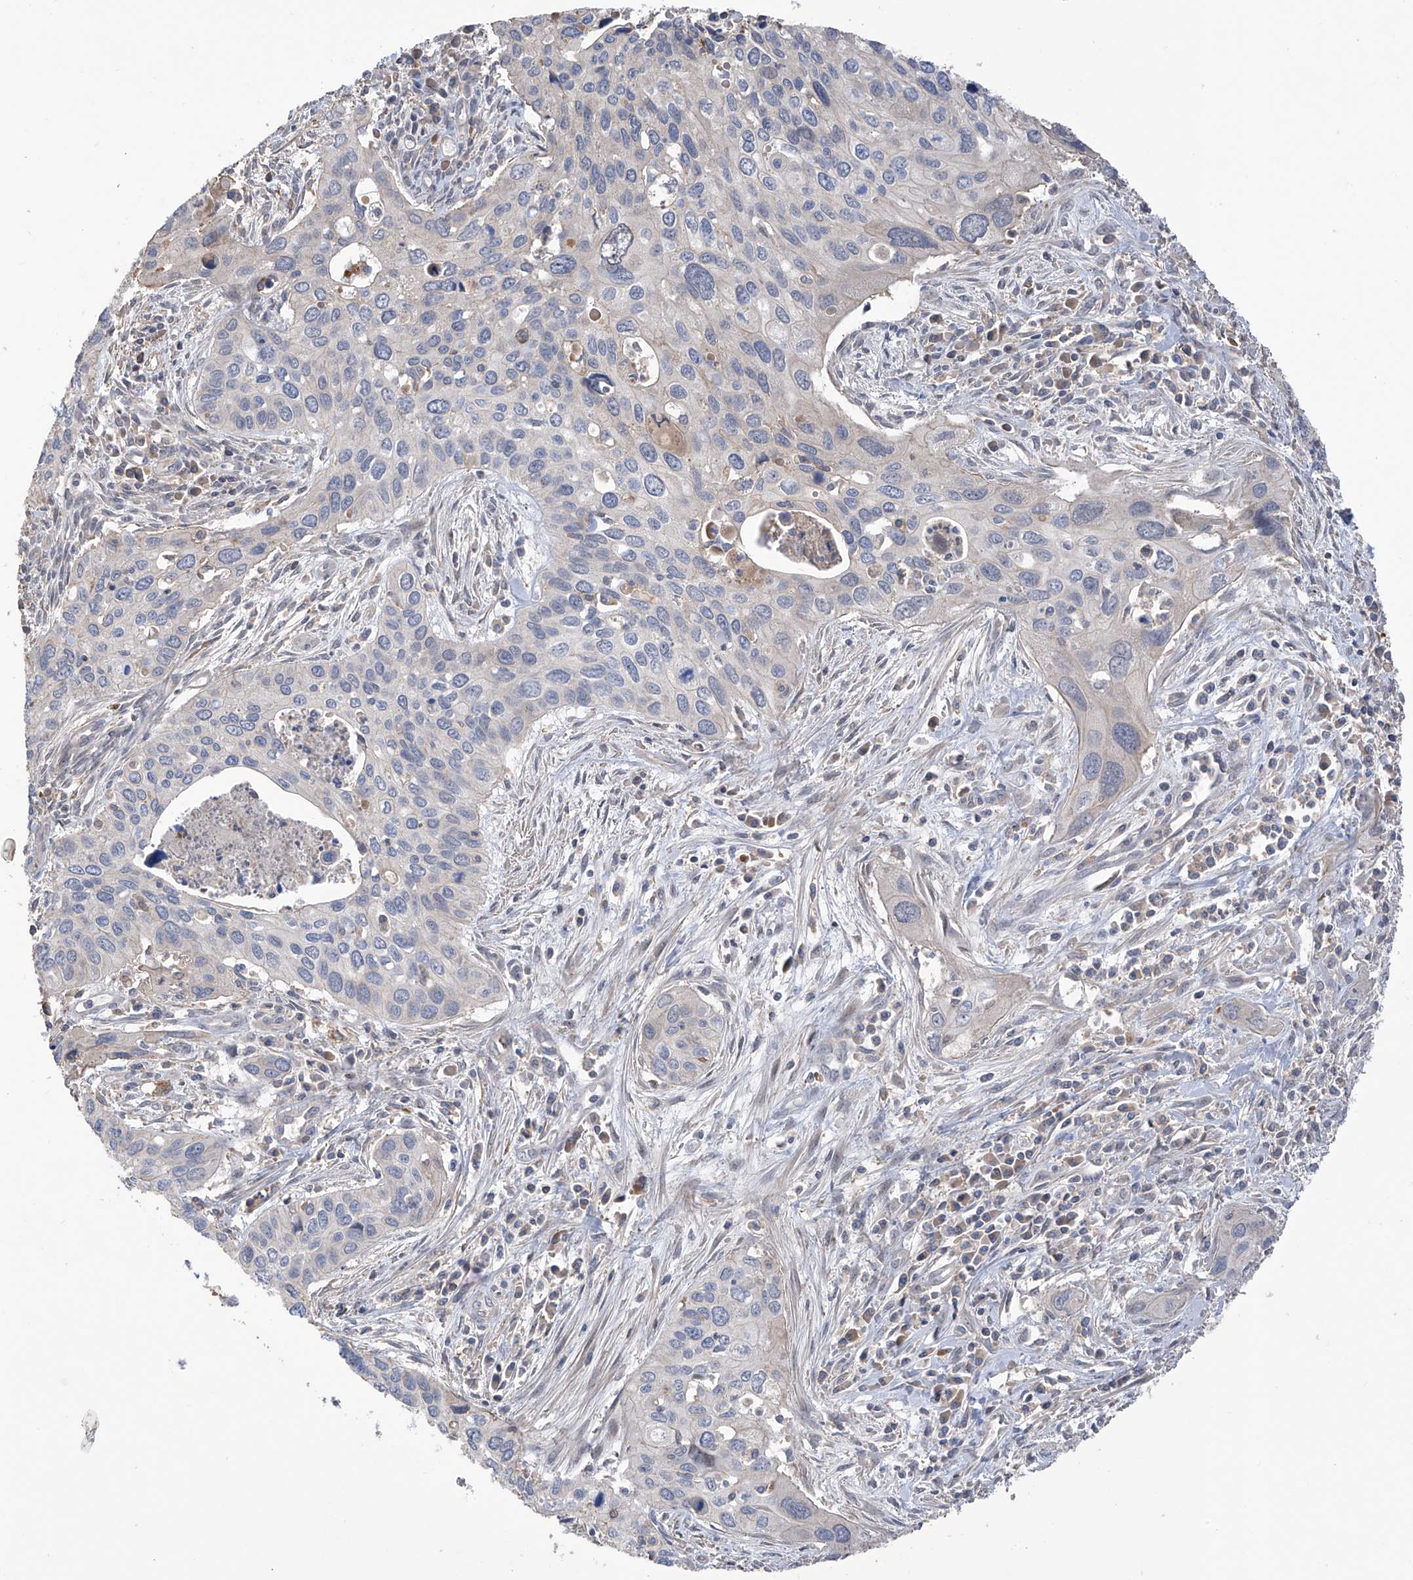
{"staining": {"intensity": "negative", "quantity": "none", "location": "none"}, "tissue": "cervical cancer", "cell_type": "Tumor cells", "image_type": "cancer", "snomed": [{"axis": "morphology", "description": "Squamous cell carcinoma, NOS"}, {"axis": "topography", "description": "Cervix"}], "caption": "This image is of squamous cell carcinoma (cervical) stained with IHC to label a protein in brown with the nuclei are counter-stained blue. There is no staining in tumor cells.", "gene": "SLFN14", "patient": {"sex": "female", "age": 55}}